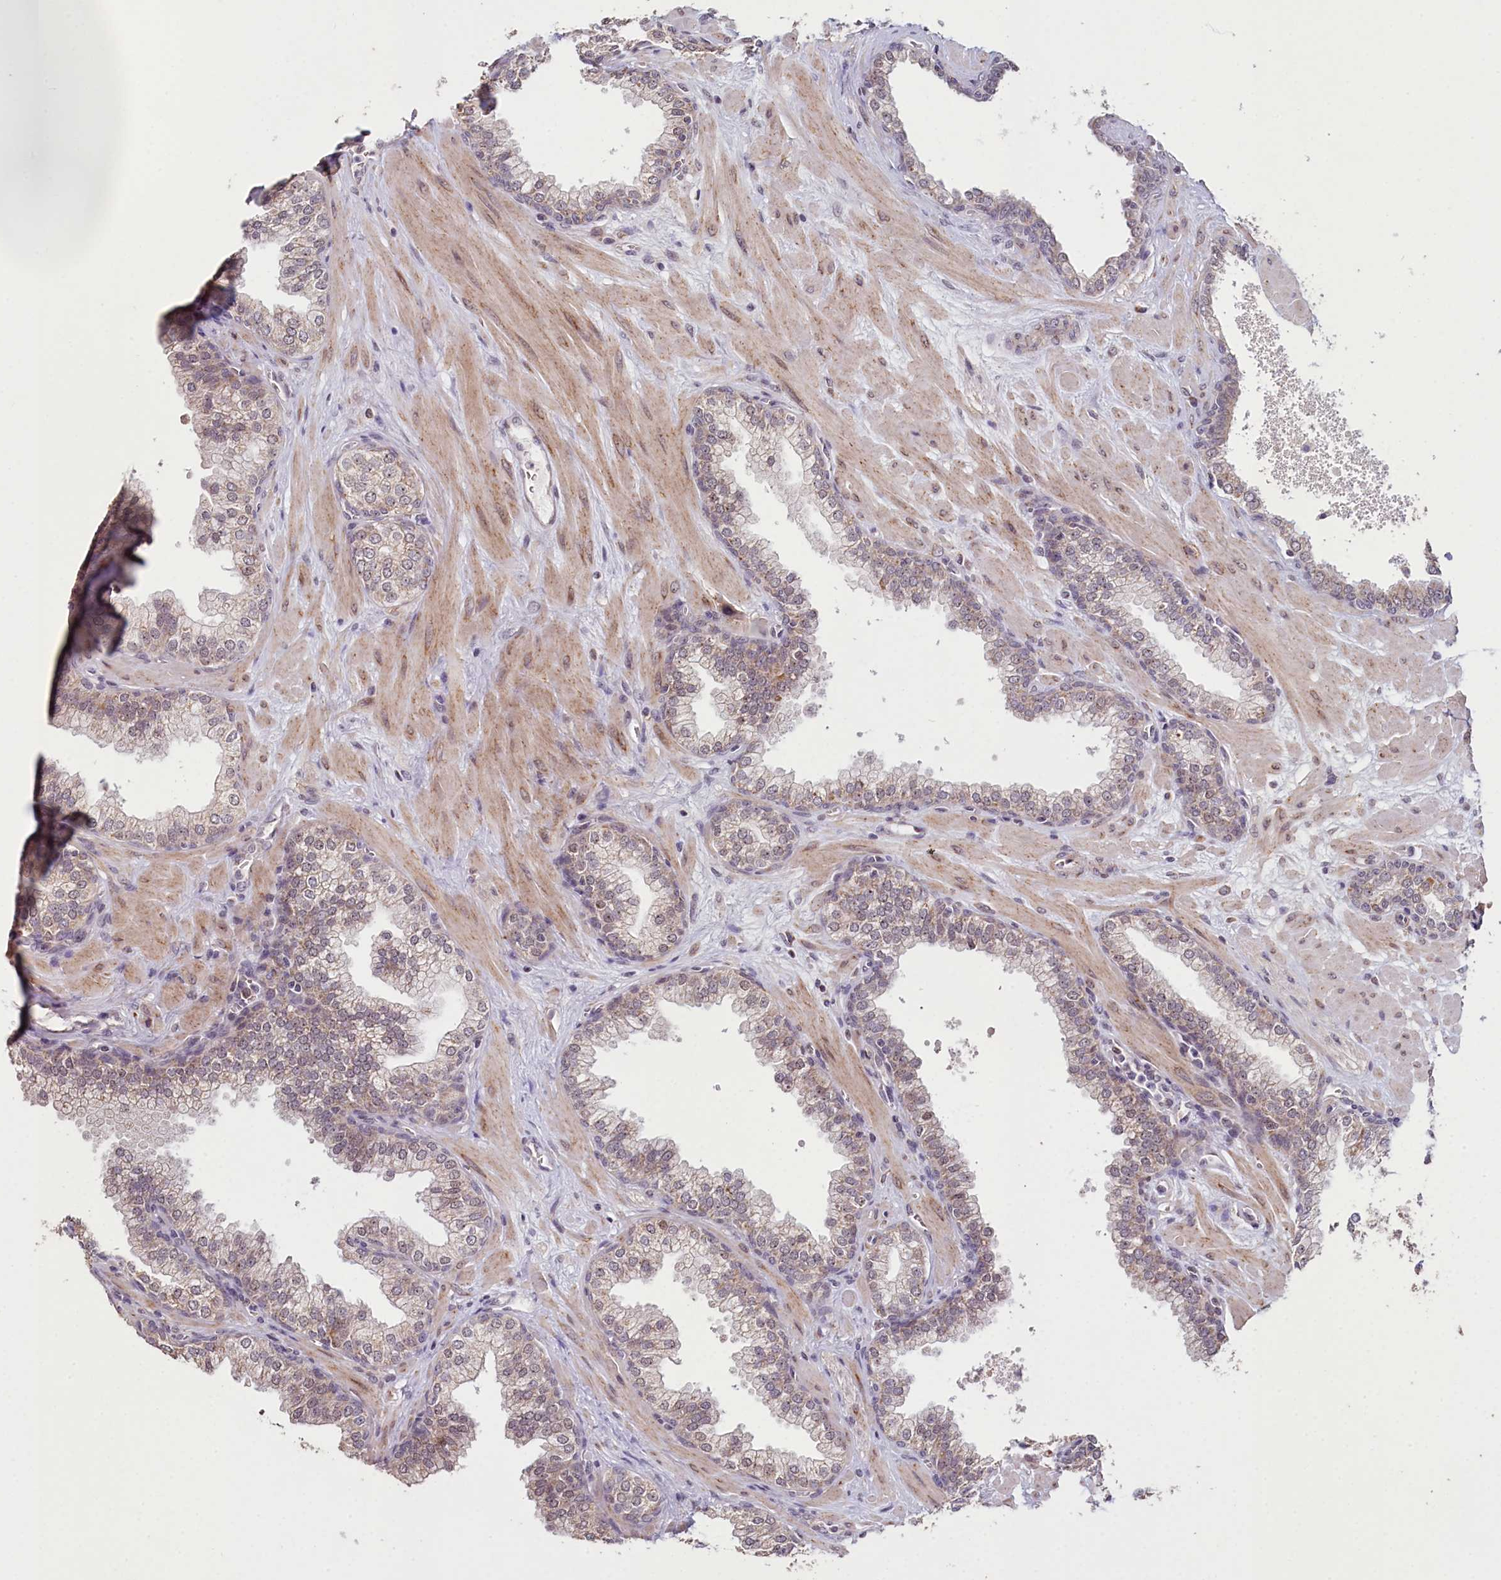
{"staining": {"intensity": "weak", "quantity": "25%-75%", "location": "cytoplasmic/membranous"}, "tissue": "prostate", "cell_type": "Glandular cells", "image_type": "normal", "snomed": [{"axis": "morphology", "description": "Normal tissue, NOS"}, {"axis": "topography", "description": "Prostate"}], "caption": "Prostate stained with DAB immunohistochemistry shows low levels of weak cytoplasmic/membranous expression in approximately 25%-75% of glandular cells.", "gene": "PDE6D", "patient": {"sex": "male", "age": 60}}